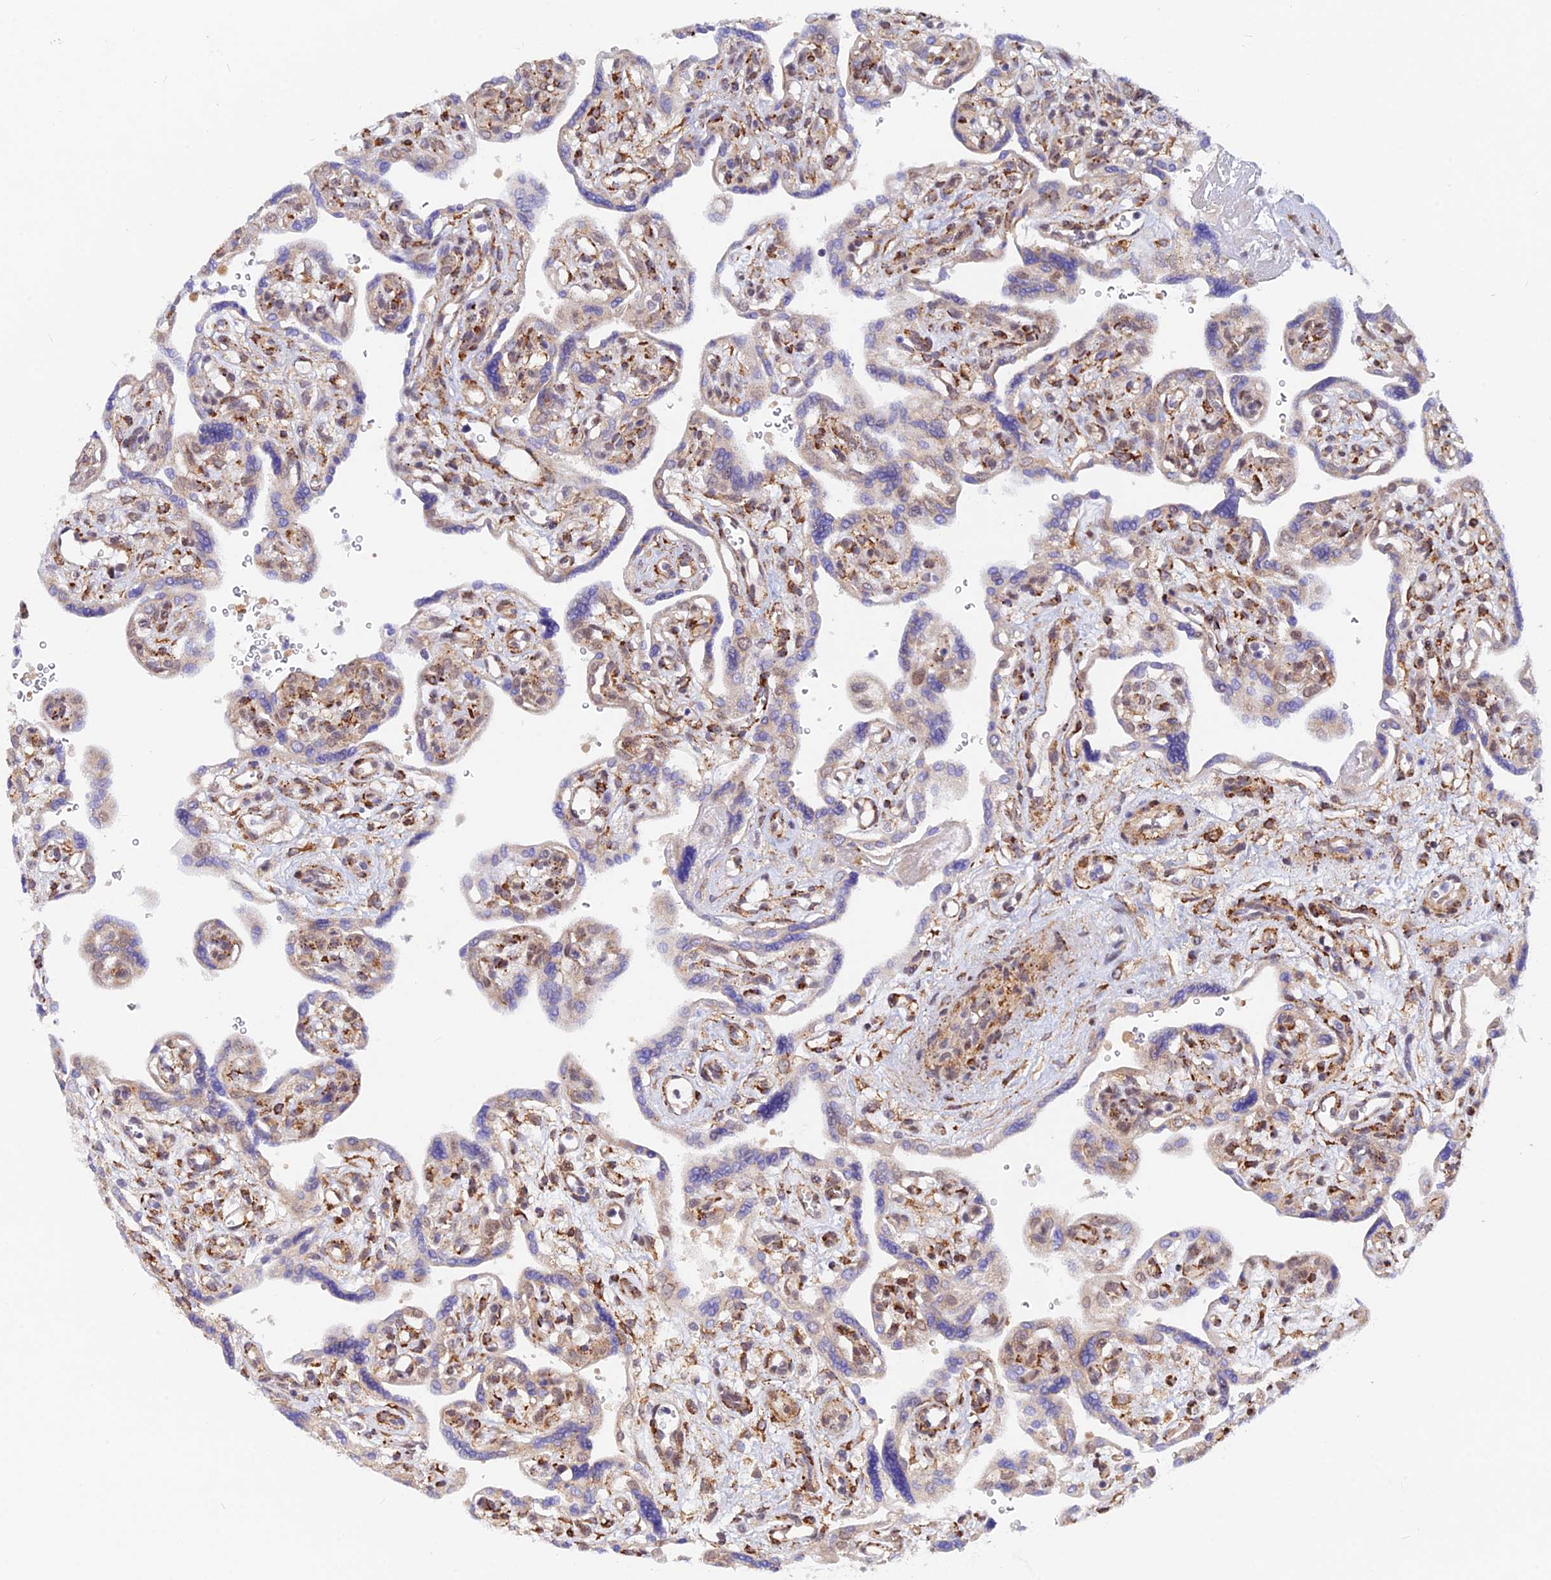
{"staining": {"intensity": "weak", "quantity": "<25%", "location": "nuclear"}, "tissue": "placenta", "cell_type": "Trophoblastic cells", "image_type": "normal", "snomed": [{"axis": "morphology", "description": "Normal tissue, NOS"}, {"axis": "topography", "description": "Placenta"}], "caption": "Immunohistochemistry (IHC) photomicrograph of unremarkable placenta stained for a protein (brown), which shows no expression in trophoblastic cells.", "gene": "VSTM2L", "patient": {"sex": "female", "age": 39}}